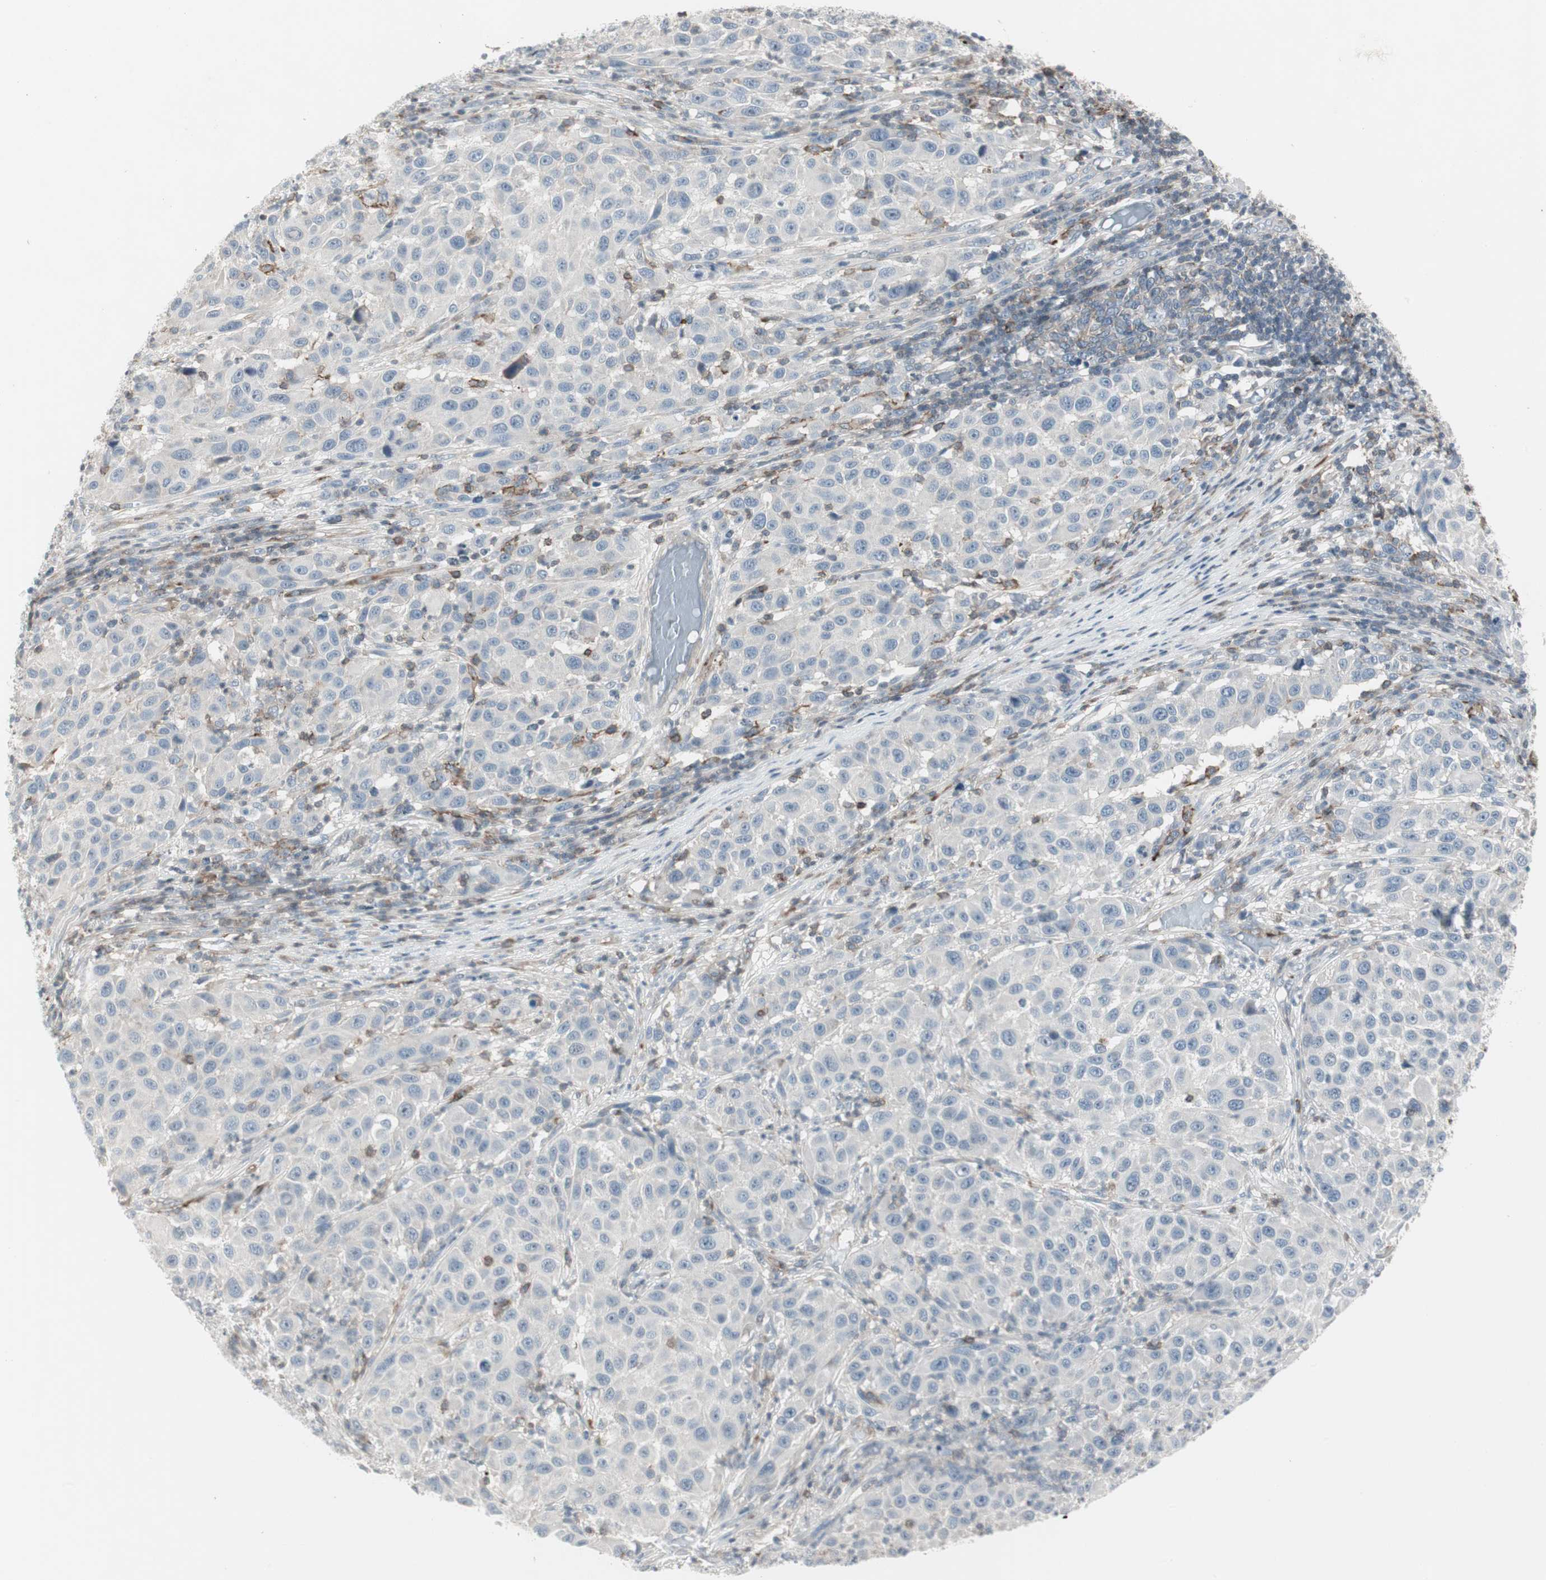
{"staining": {"intensity": "negative", "quantity": "none", "location": "none"}, "tissue": "melanoma", "cell_type": "Tumor cells", "image_type": "cancer", "snomed": [{"axis": "morphology", "description": "Malignant melanoma, Metastatic site"}, {"axis": "topography", "description": "Lymph node"}], "caption": "Malignant melanoma (metastatic site) was stained to show a protein in brown. There is no significant expression in tumor cells.", "gene": "MAP4K4", "patient": {"sex": "male", "age": 61}}